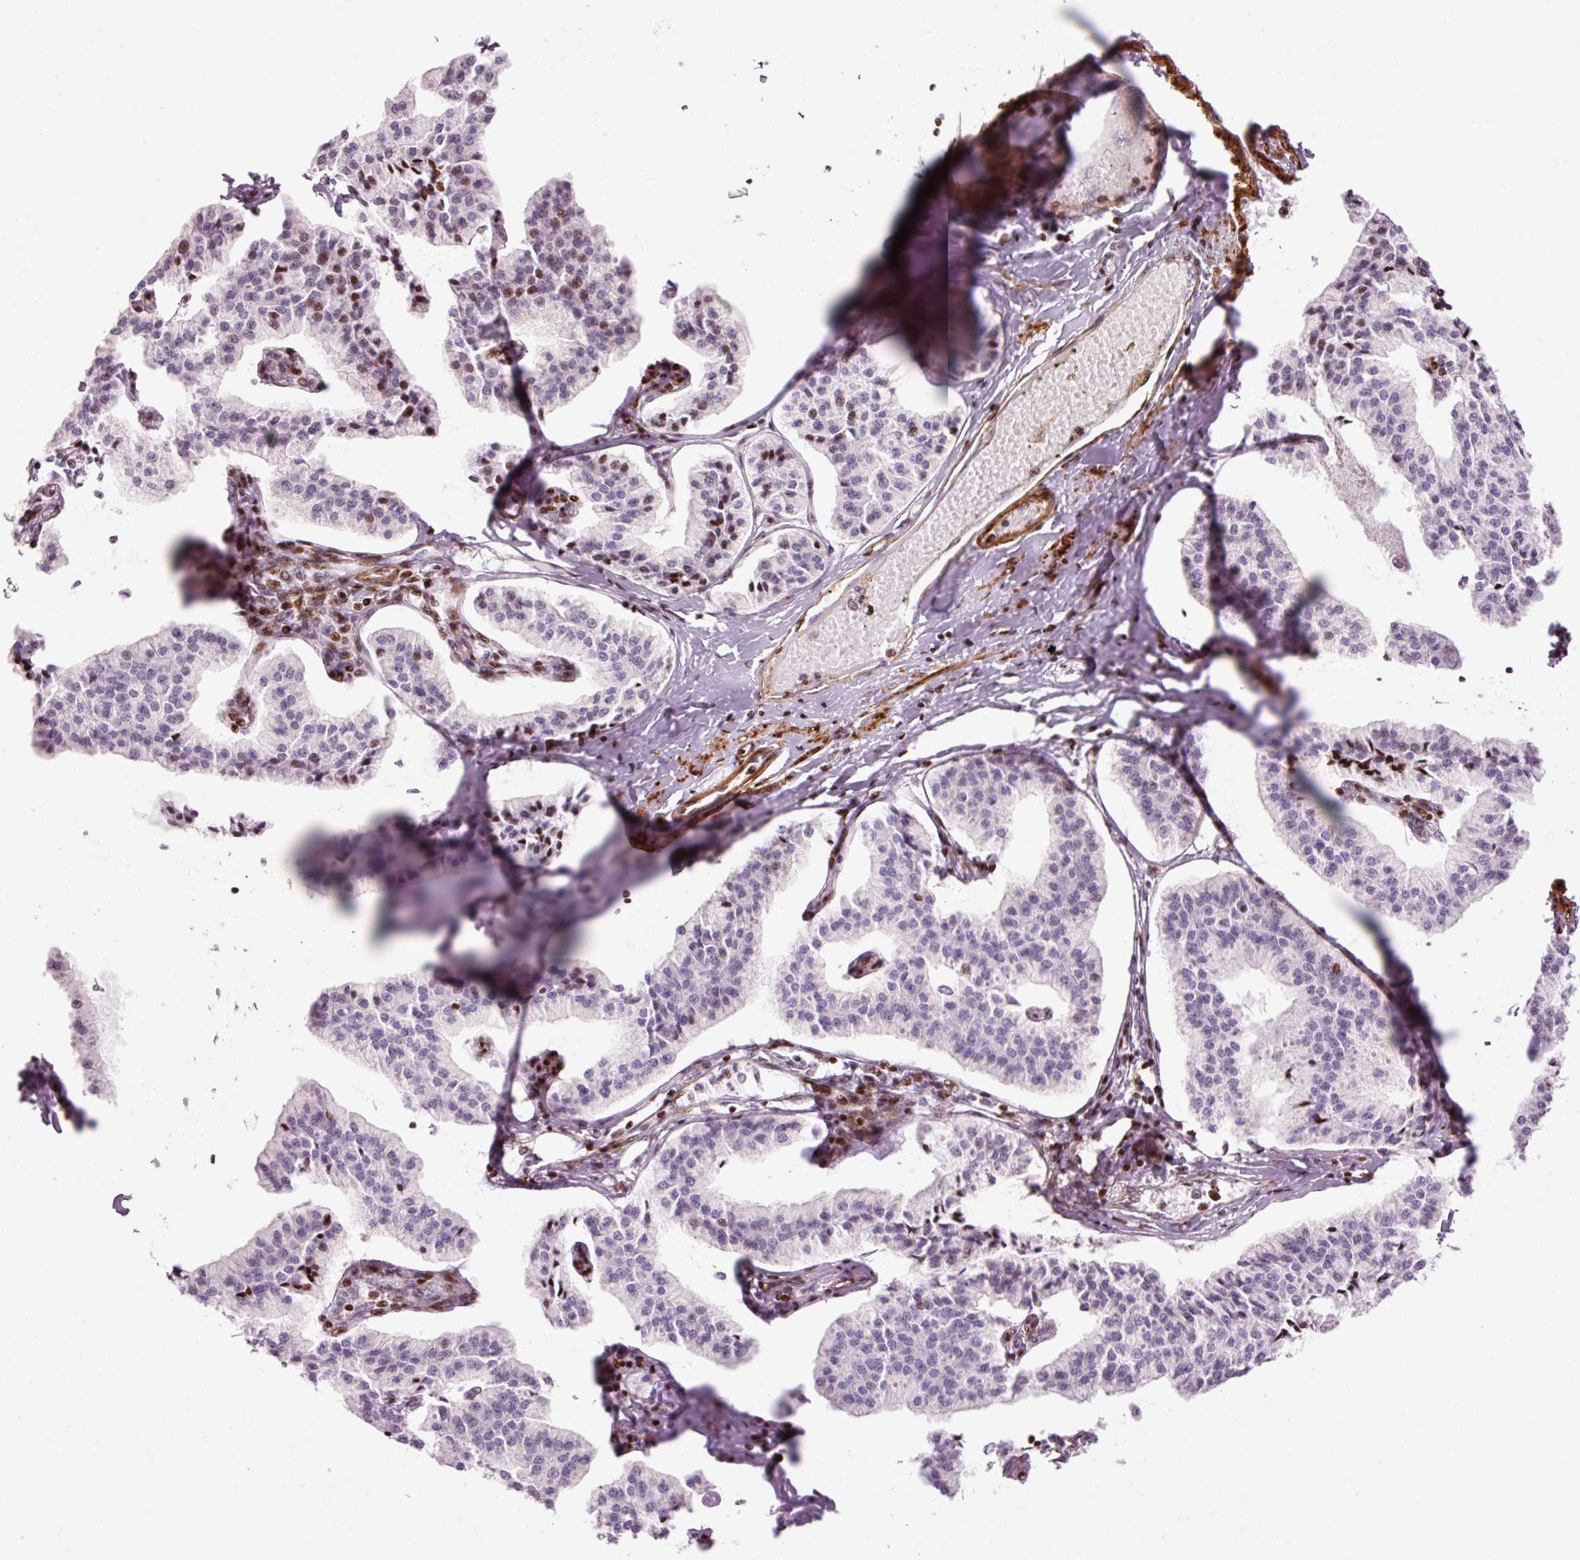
{"staining": {"intensity": "moderate", "quantity": "<25%", "location": "nuclear"}, "tissue": "pancreatic cancer", "cell_type": "Tumor cells", "image_type": "cancer", "snomed": [{"axis": "morphology", "description": "Adenocarcinoma, NOS"}, {"axis": "topography", "description": "Pancreas"}], "caption": "IHC histopathology image of neoplastic tissue: pancreatic adenocarcinoma stained using immunohistochemistry exhibits low levels of moderate protein expression localized specifically in the nuclear of tumor cells, appearing as a nuclear brown color.", "gene": "ANKRD20A1", "patient": {"sex": "female", "age": 50}}